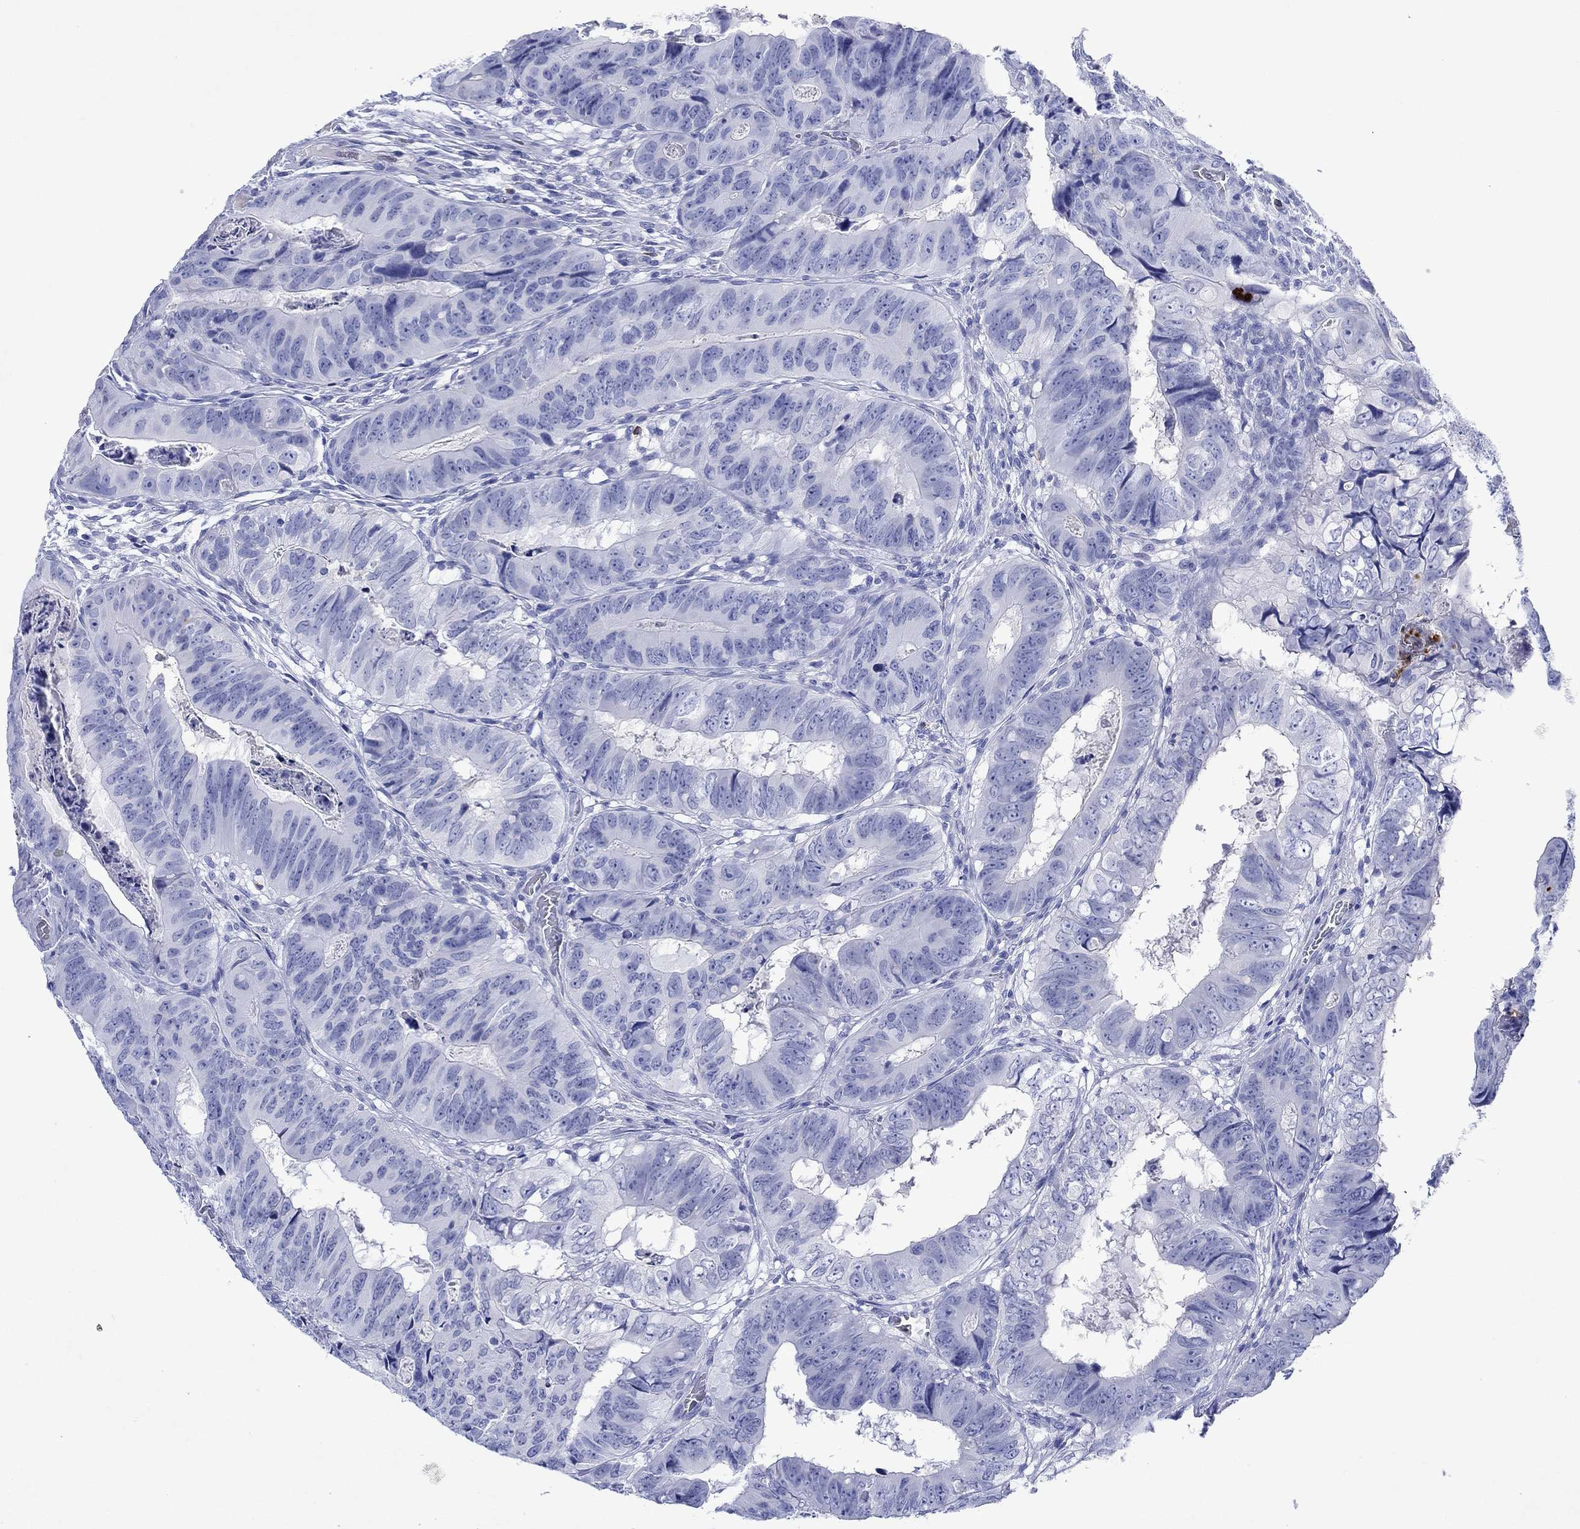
{"staining": {"intensity": "negative", "quantity": "none", "location": "none"}, "tissue": "colorectal cancer", "cell_type": "Tumor cells", "image_type": "cancer", "snomed": [{"axis": "morphology", "description": "Adenocarcinoma, NOS"}, {"axis": "topography", "description": "Colon"}], "caption": "Immunohistochemistry (IHC) of human colorectal cancer (adenocarcinoma) exhibits no expression in tumor cells.", "gene": "EPX", "patient": {"sex": "male", "age": 79}}